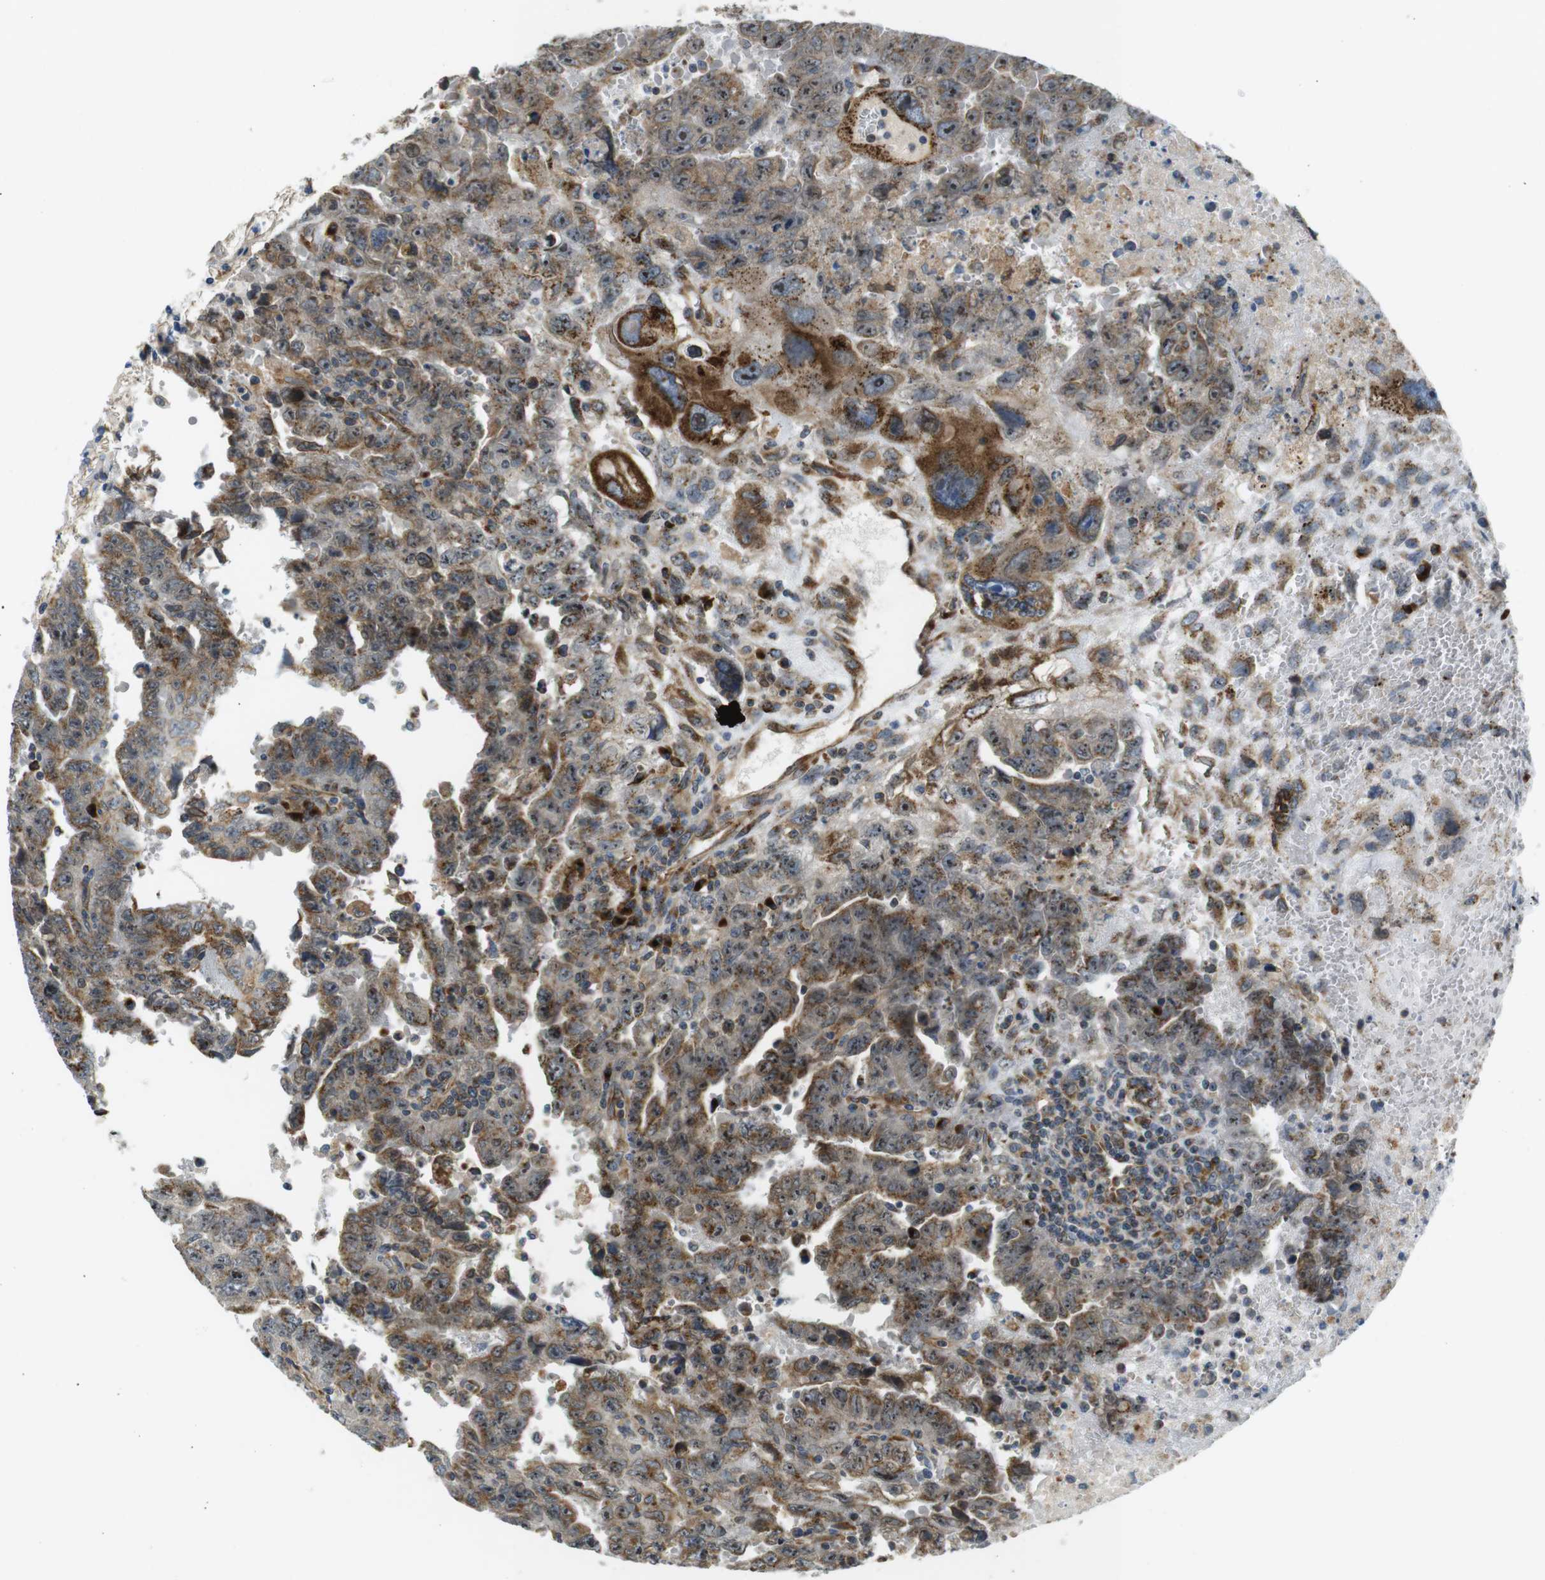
{"staining": {"intensity": "moderate", "quantity": "25%-75%", "location": "cytoplasmic/membranous"}, "tissue": "testis cancer", "cell_type": "Tumor cells", "image_type": "cancer", "snomed": [{"axis": "morphology", "description": "Carcinoma, Embryonal, NOS"}, {"axis": "topography", "description": "Testis"}], "caption": "Immunohistochemistry histopathology image of neoplastic tissue: human testis cancer (embryonal carcinoma) stained using IHC exhibits medium levels of moderate protein expression localized specifically in the cytoplasmic/membranous of tumor cells, appearing as a cytoplasmic/membranous brown color.", "gene": "TMEM143", "patient": {"sex": "male", "age": 28}}